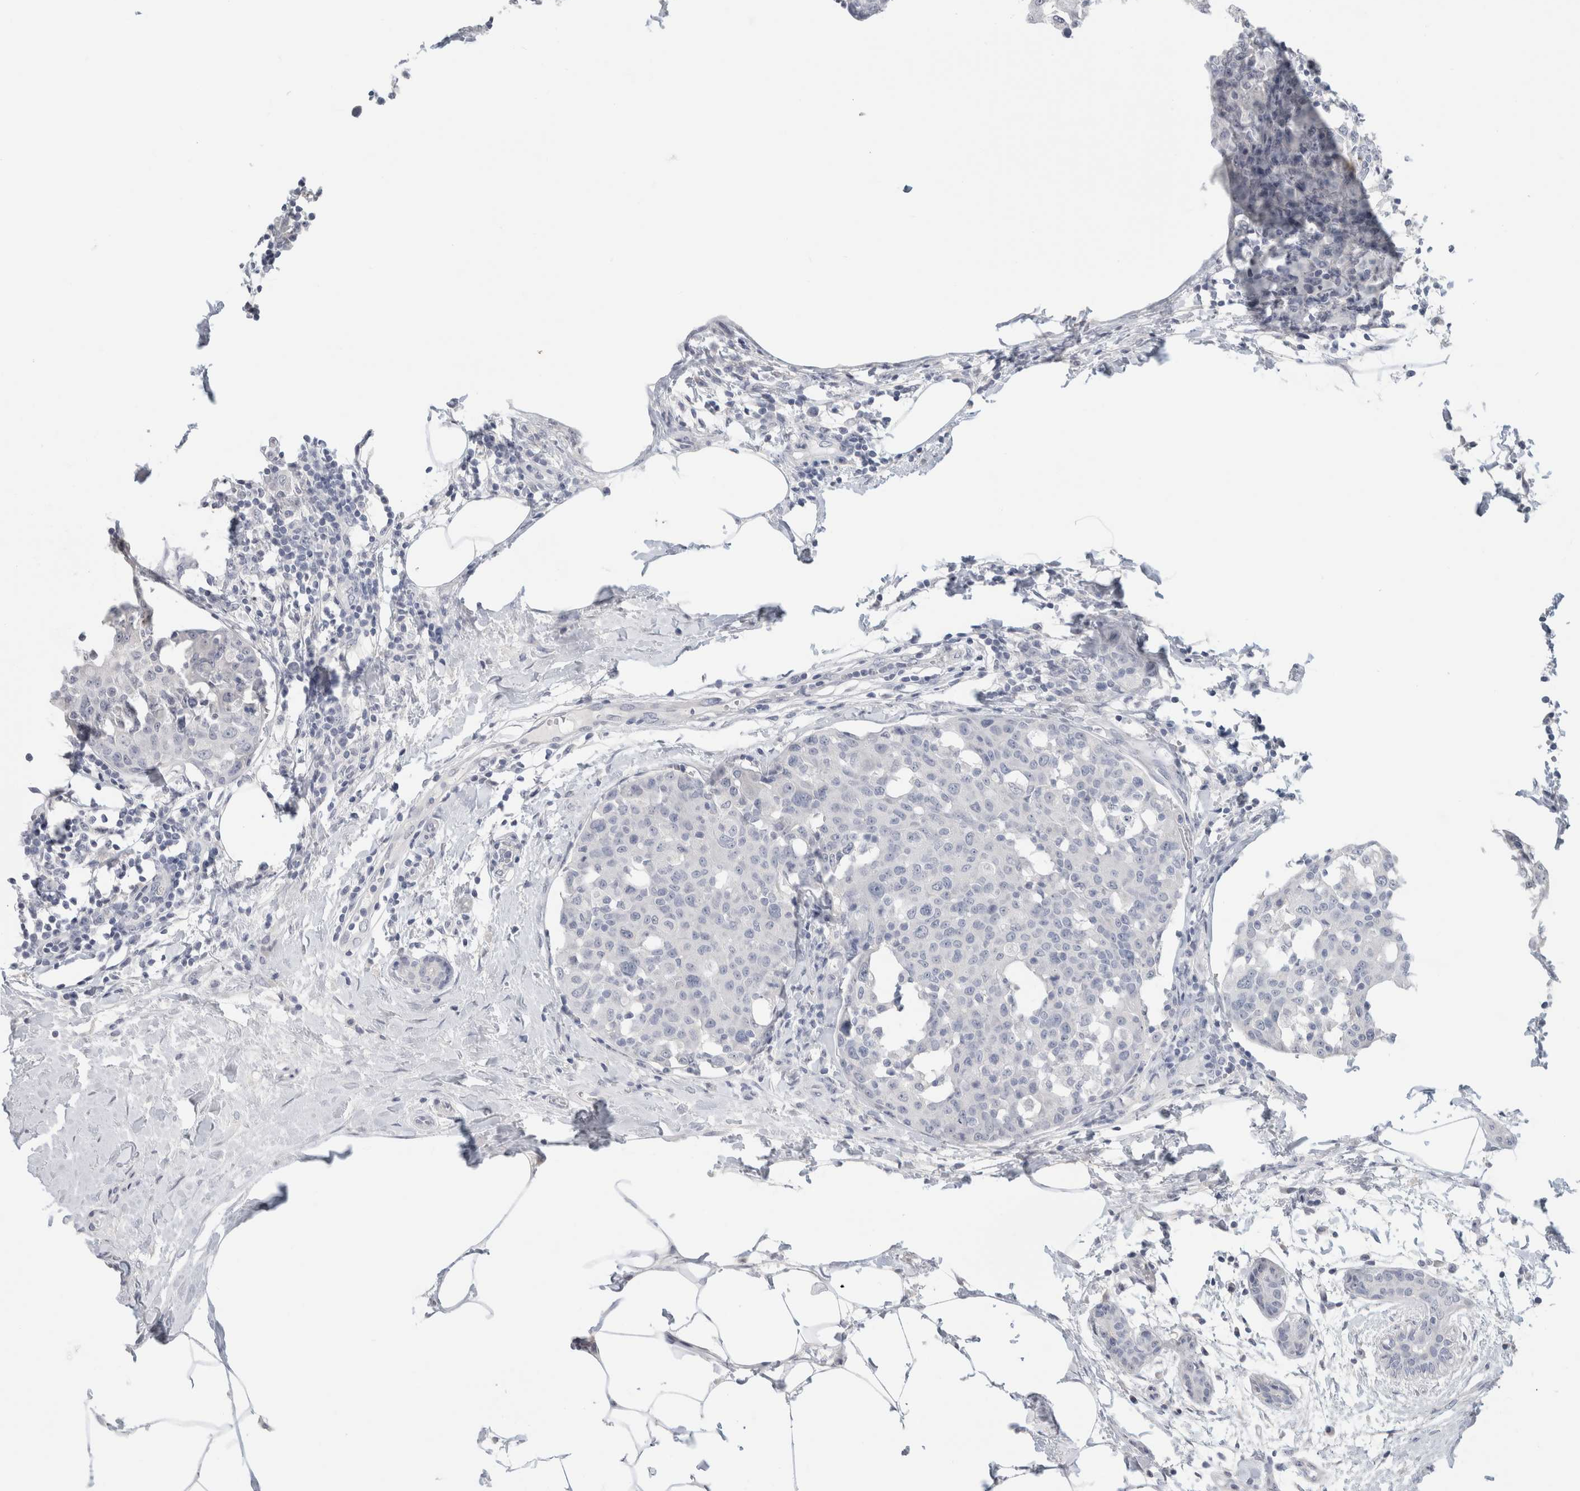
{"staining": {"intensity": "negative", "quantity": "none", "location": "none"}, "tissue": "breast cancer", "cell_type": "Tumor cells", "image_type": "cancer", "snomed": [{"axis": "morphology", "description": "Normal tissue, NOS"}, {"axis": "morphology", "description": "Duct carcinoma"}, {"axis": "topography", "description": "Breast"}], "caption": "Immunohistochemical staining of human breast cancer (intraductal carcinoma) shows no significant expression in tumor cells.", "gene": "BCAN", "patient": {"sex": "female", "age": 37}}